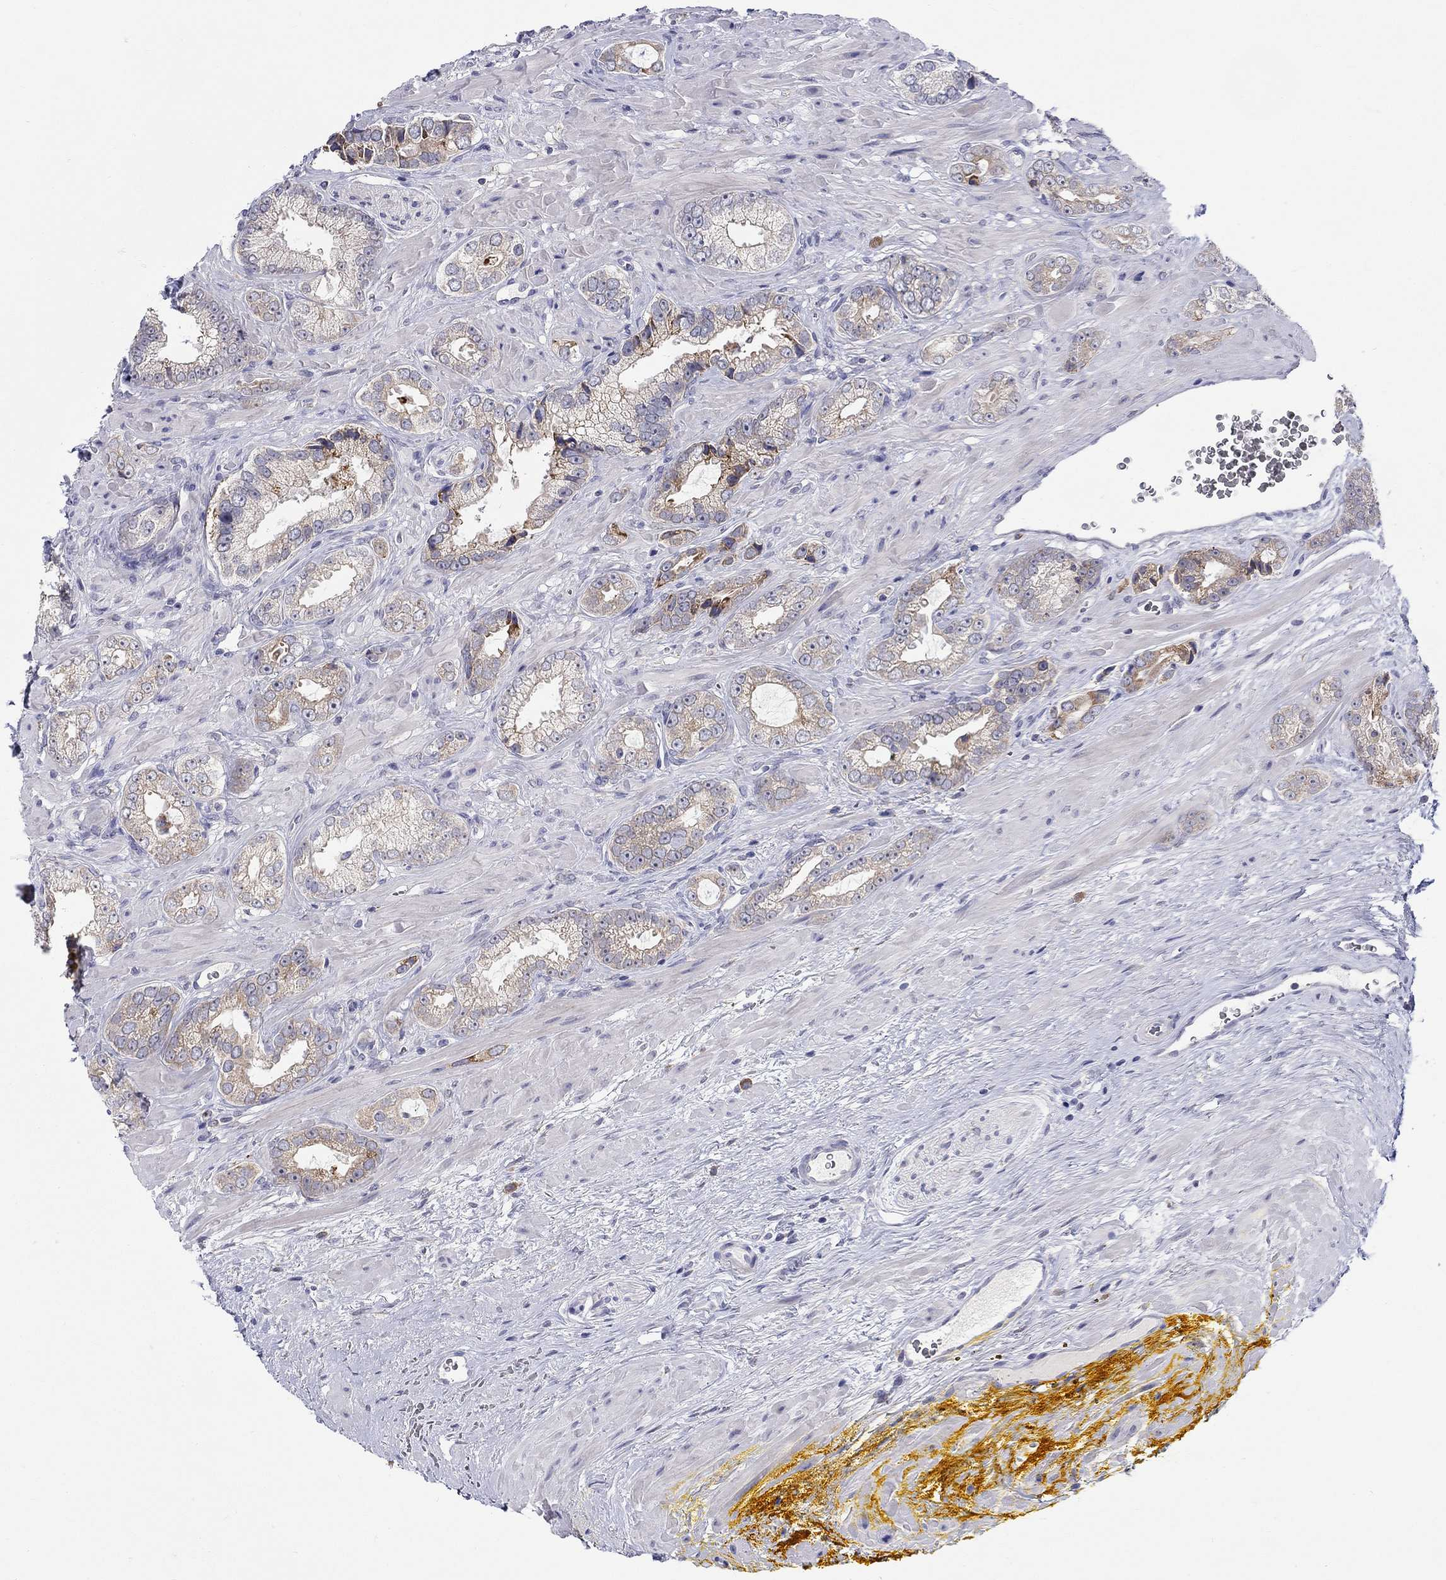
{"staining": {"intensity": "moderate", "quantity": ">75%", "location": "cytoplasmic/membranous"}, "tissue": "prostate cancer", "cell_type": "Tumor cells", "image_type": "cancer", "snomed": [{"axis": "morphology", "description": "Adenocarcinoma, NOS"}, {"axis": "topography", "description": "Prostate"}], "caption": "A brown stain highlights moderate cytoplasmic/membranous staining of a protein in human adenocarcinoma (prostate) tumor cells.", "gene": "QRFPR", "patient": {"sex": "male", "age": 67}}